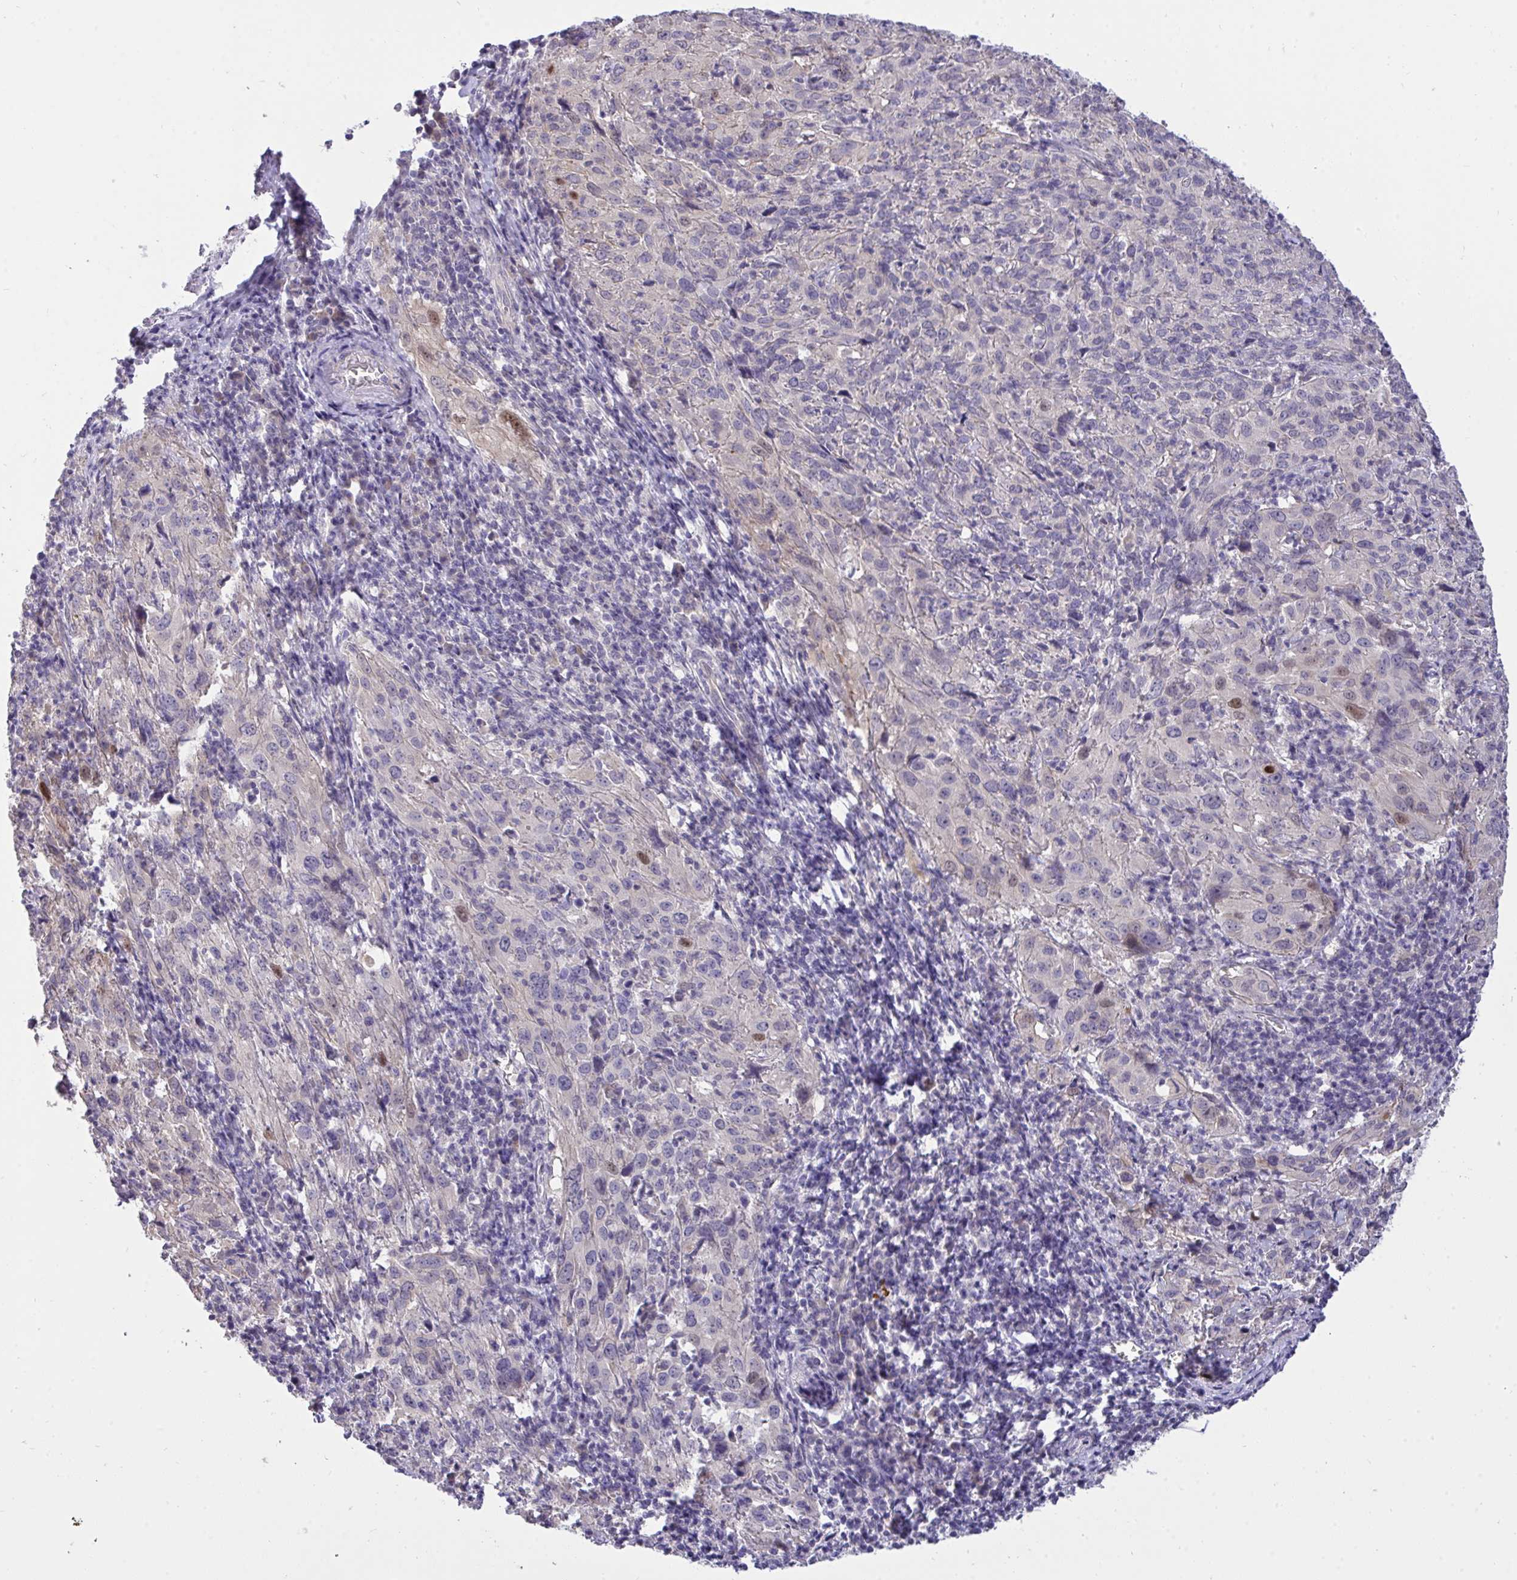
{"staining": {"intensity": "moderate", "quantity": "<25%", "location": "nuclear"}, "tissue": "cervical cancer", "cell_type": "Tumor cells", "image_type": "cancer", "snomed": [{"axis": "morphology", "description": "Squamous cell carcinoma, NOS"}, {"axis": "topography", "description": "Cervix"}], "caption": "Tumor cells demonstrate low levels of moderate nuclear staining in about <25% of cells in human cervical cancer (squamous cell carcinoma).", "gene": "C19orf54", "patient": {"sex": "female", "age": 51}}